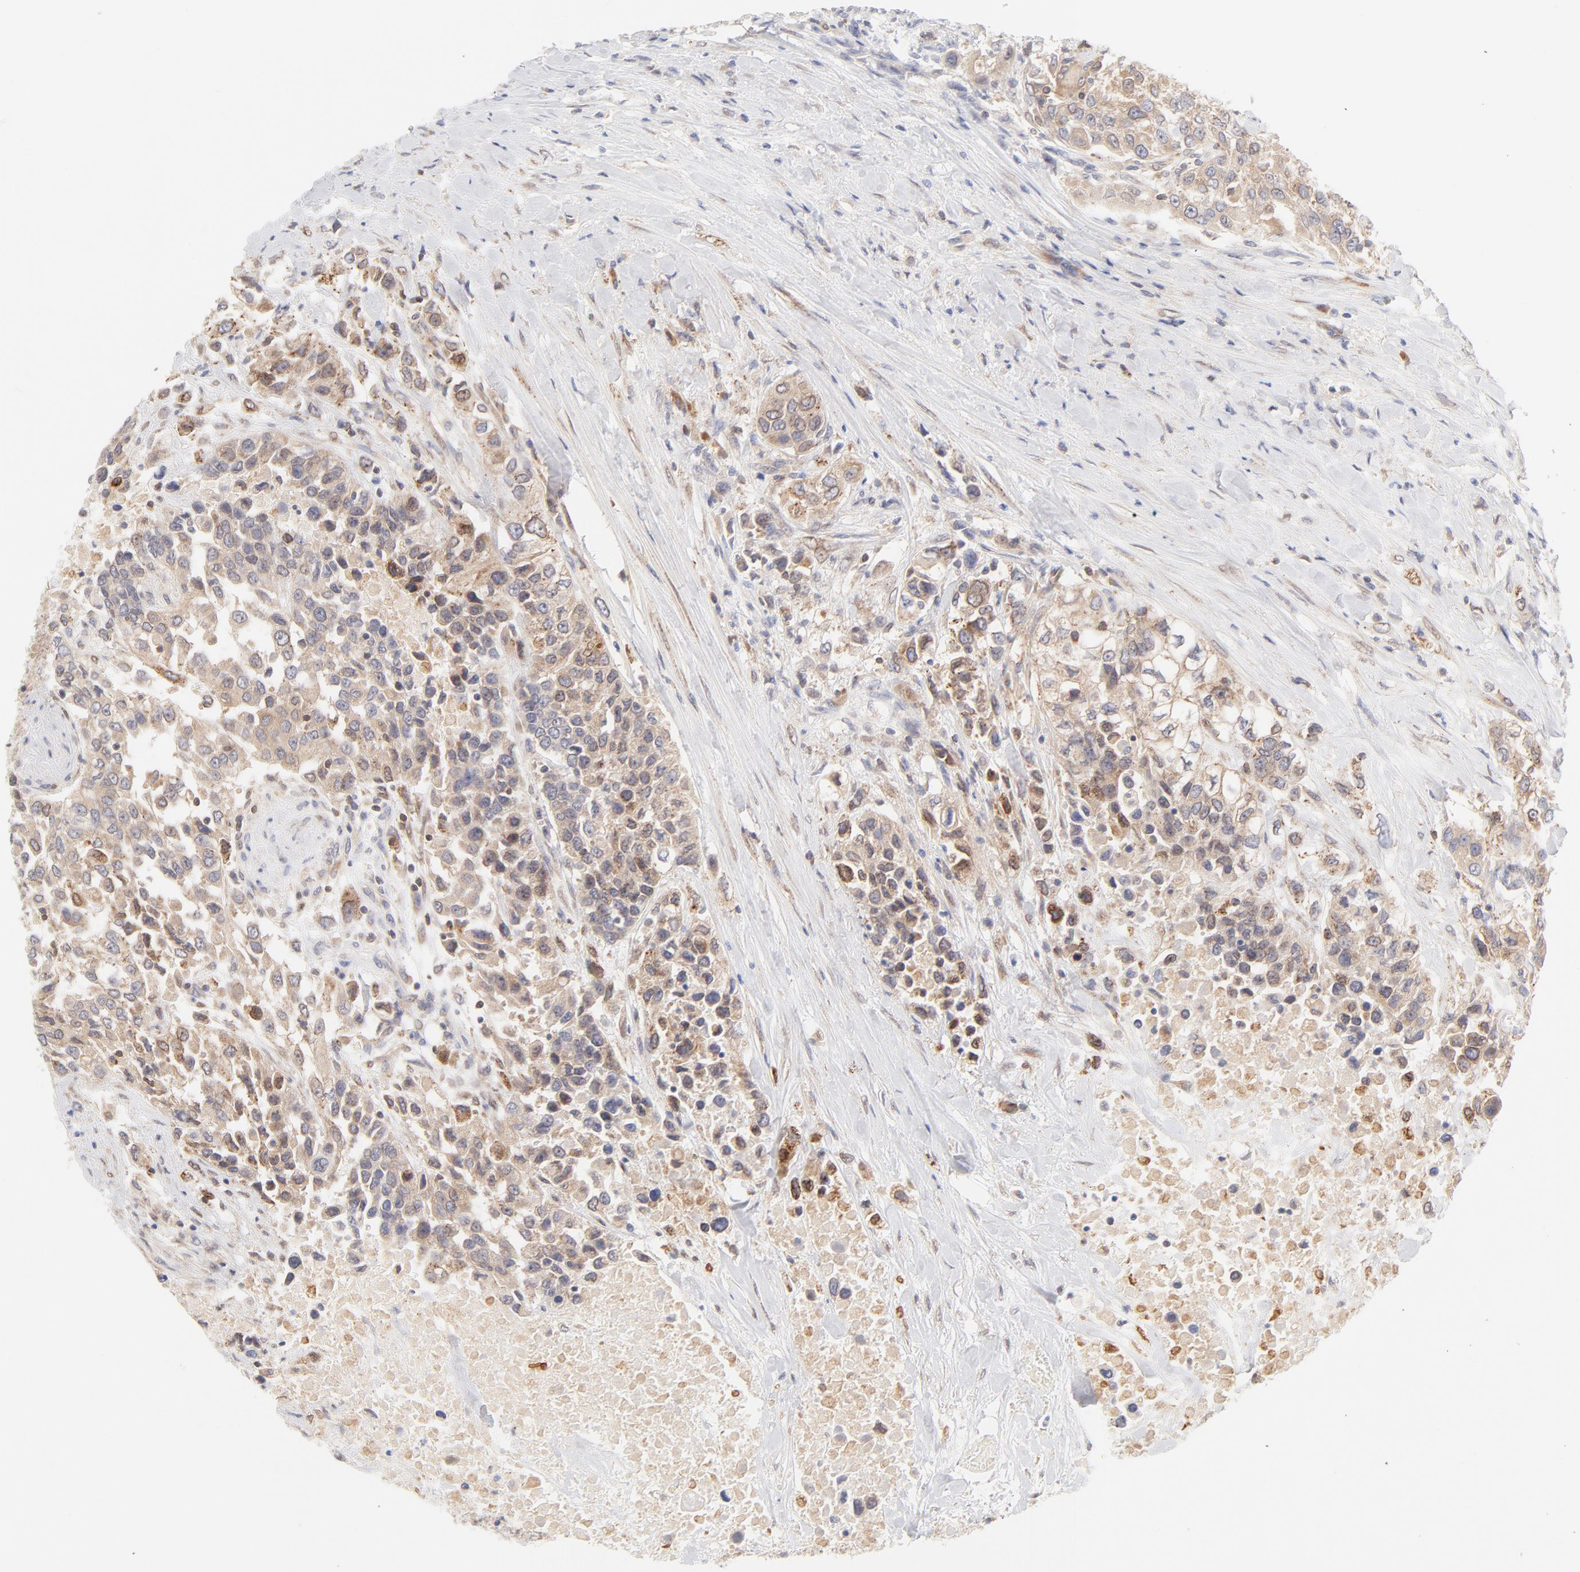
{"staining": {"intensity": "moderate", "quantity": ">75%", "location": "cytoplasmic/membranous"}, "tissue": "urothelial cancer", "cell_type": "Tumor cells", "image_type": "cancer", "snomed": [{"axis": "morphology", "description": "Urothelial carcinoma, High grade"}, {"axis": "topography", "description": "Urinary bladder"}], "caption": "Immunohistochemistry of urothelial carcinoma (high-grade) exhibits medium levels of moderate cytoplasmic/membranous staining in about >75% of tumor cells. (DAB (3,3'-diaminobenzidine) IHC with brightfield microscopy, high magnification).", "gene": "RPS6KA1", "patient": {"sex": "female", "age": 80}}